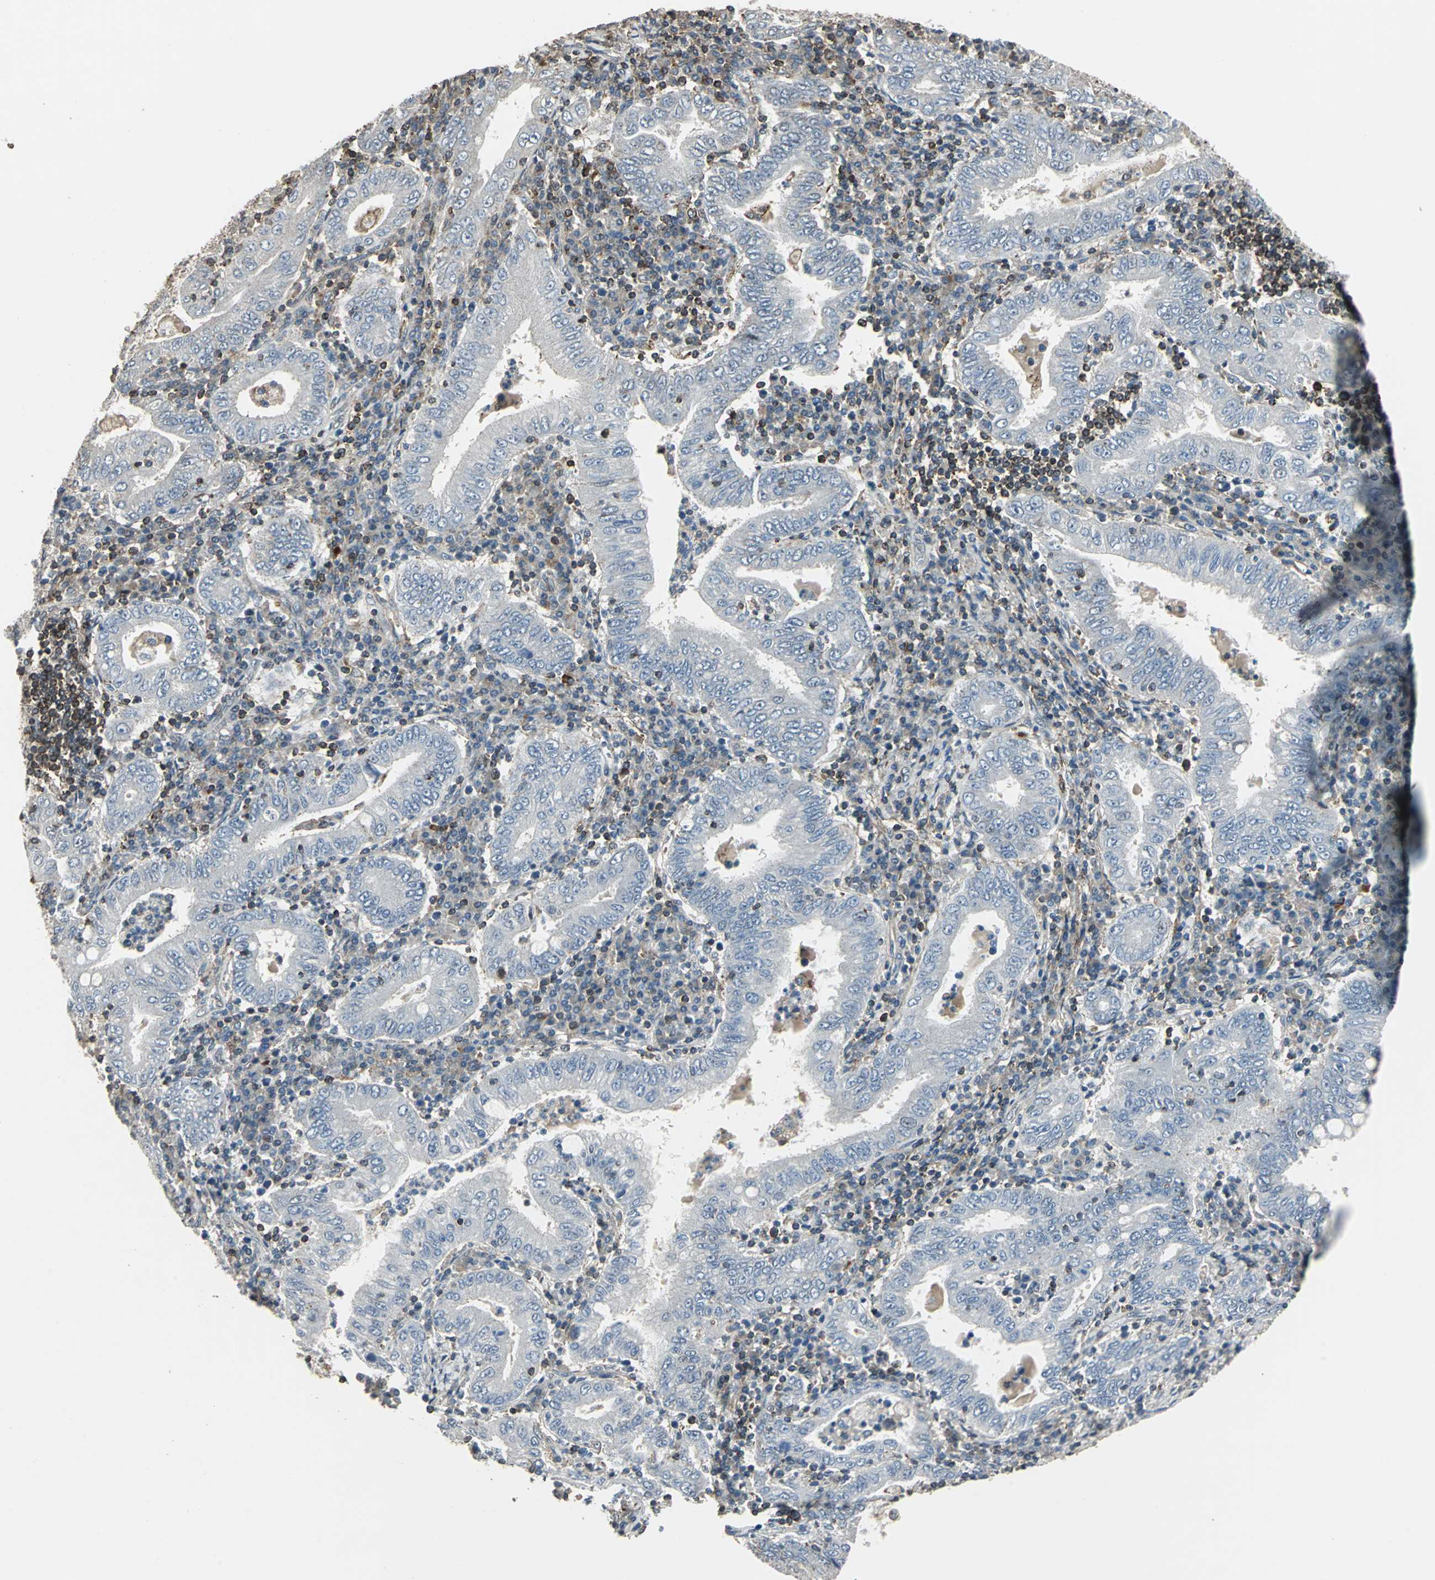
{"staining": {"intensity": "negative", "quantity": "none", "location": "none"}, "tissue": "stomach cancer", "cell_type": "Tumor cells", "image_type": "cancer", "snomed": [{"axis": "morphology", "description": "Normal tissue, NOS"}, {"axis": "morphology", "description": "Adenocarcinoma, NOS"}, {"axis": "topography", "description": "Esophagus"}, {"axis": "topography", "description": "Stomach, upper"}, {"axis": "topography", "description": "Peripheral nerve tissue"}], "caption": "DAB immunohistochemical staining of stomach cancer (adenocarcinoma) demonstrates no significant expression in tumor cells. Nuclei are stained in blue.", "gene": "DNAJB4", "patient": {"sex": "male", "age": 62}}